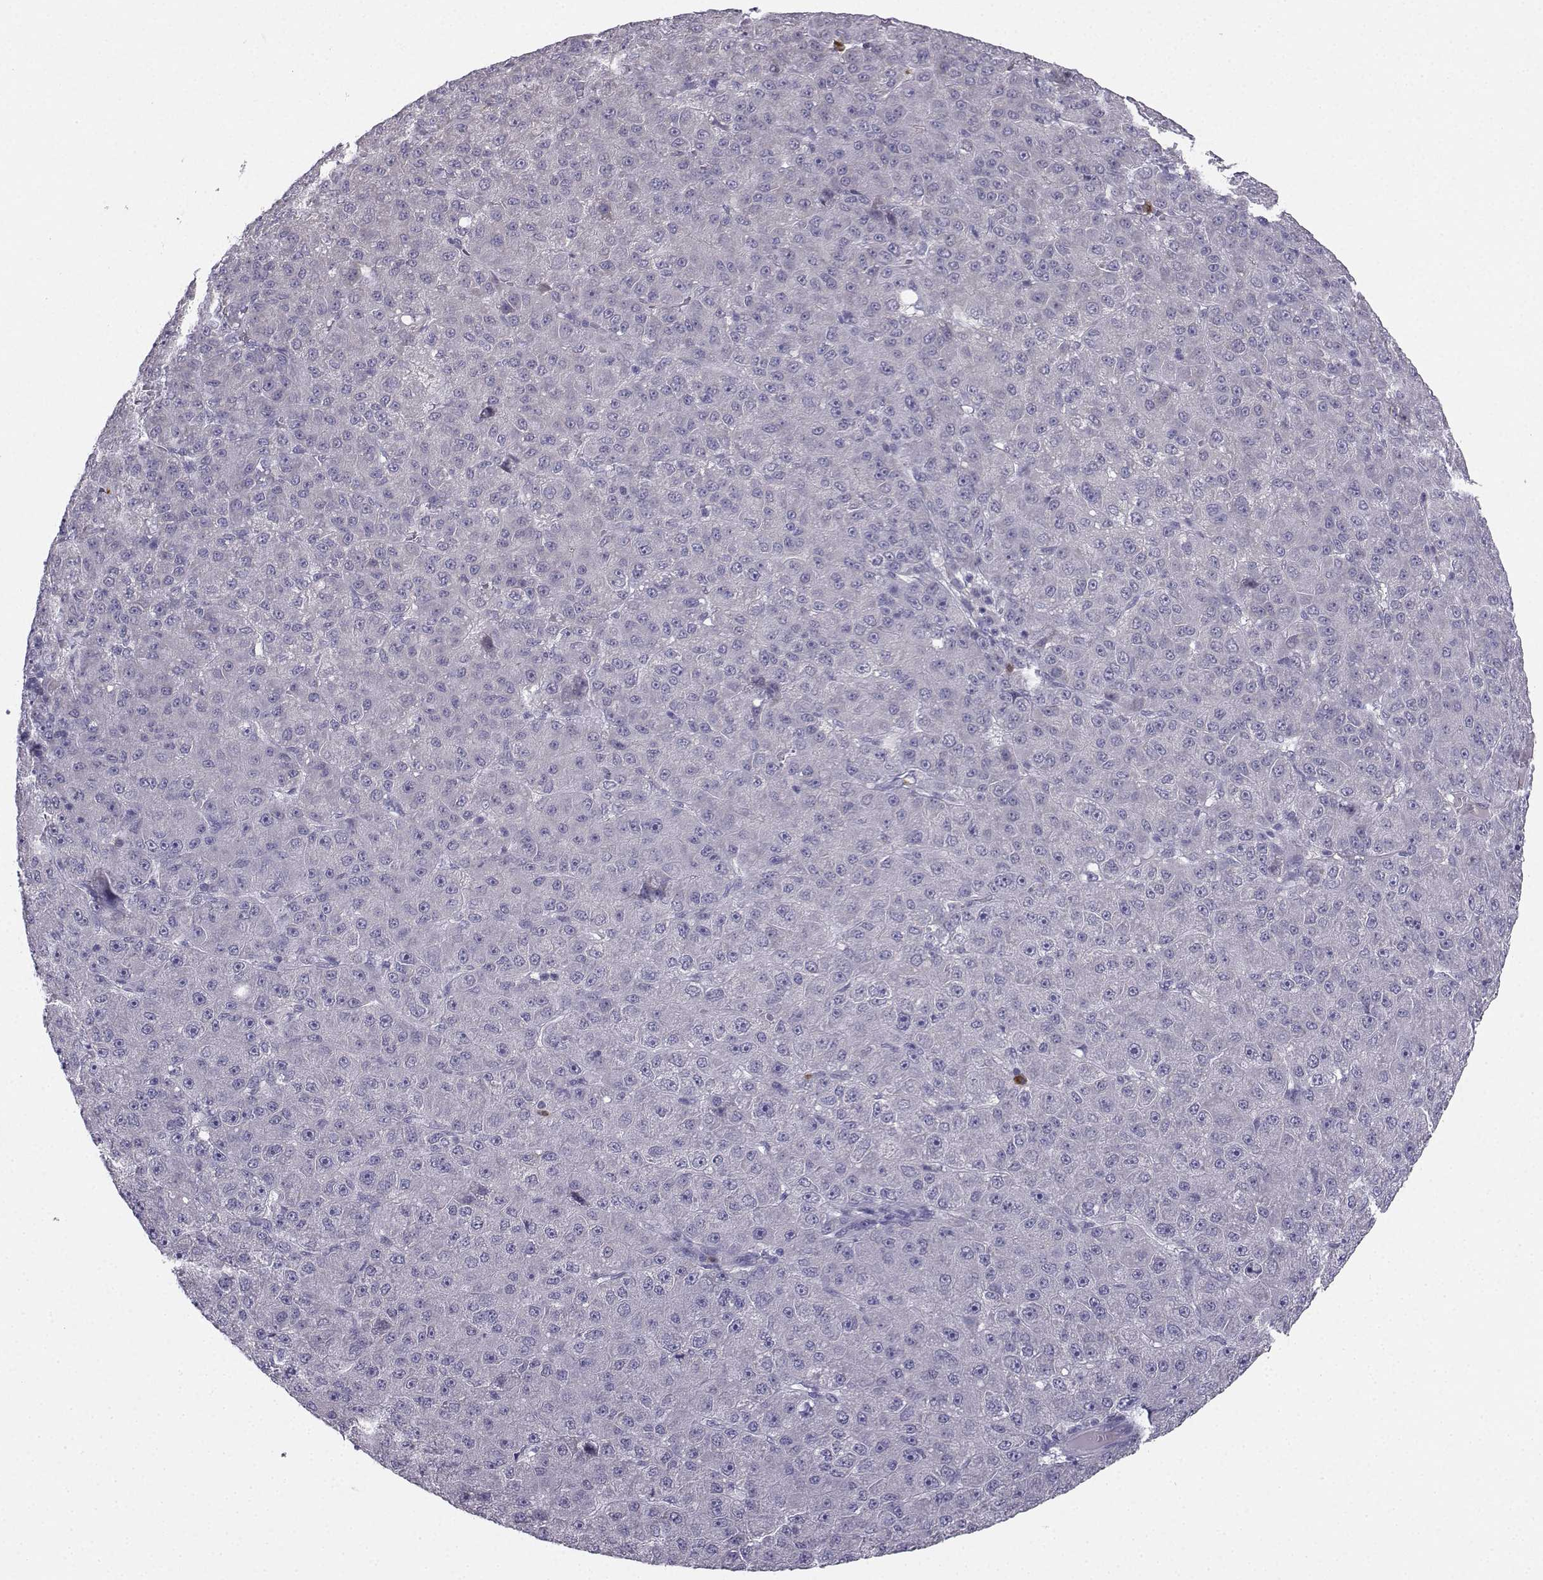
{"staining": {"intensity": "negative", "quantity": "none", "location": "none"}, "tissue": "liver cancer", "cell_type": "Tumor cells", "image_type": "cancer", "snomed": [{"axis": "morphology", "description": "Carcinoma, Hepatocellular, NOS"}, {"axis": "topography", "description": "Liver"}], "caption": "Immunohistochemical staining of human liver cancer (hepatocellular carcinoma) demonstrates no significant expression in tumor cells.", "gene": "CALY", "patient": {"sex": "male", "age": 67}}